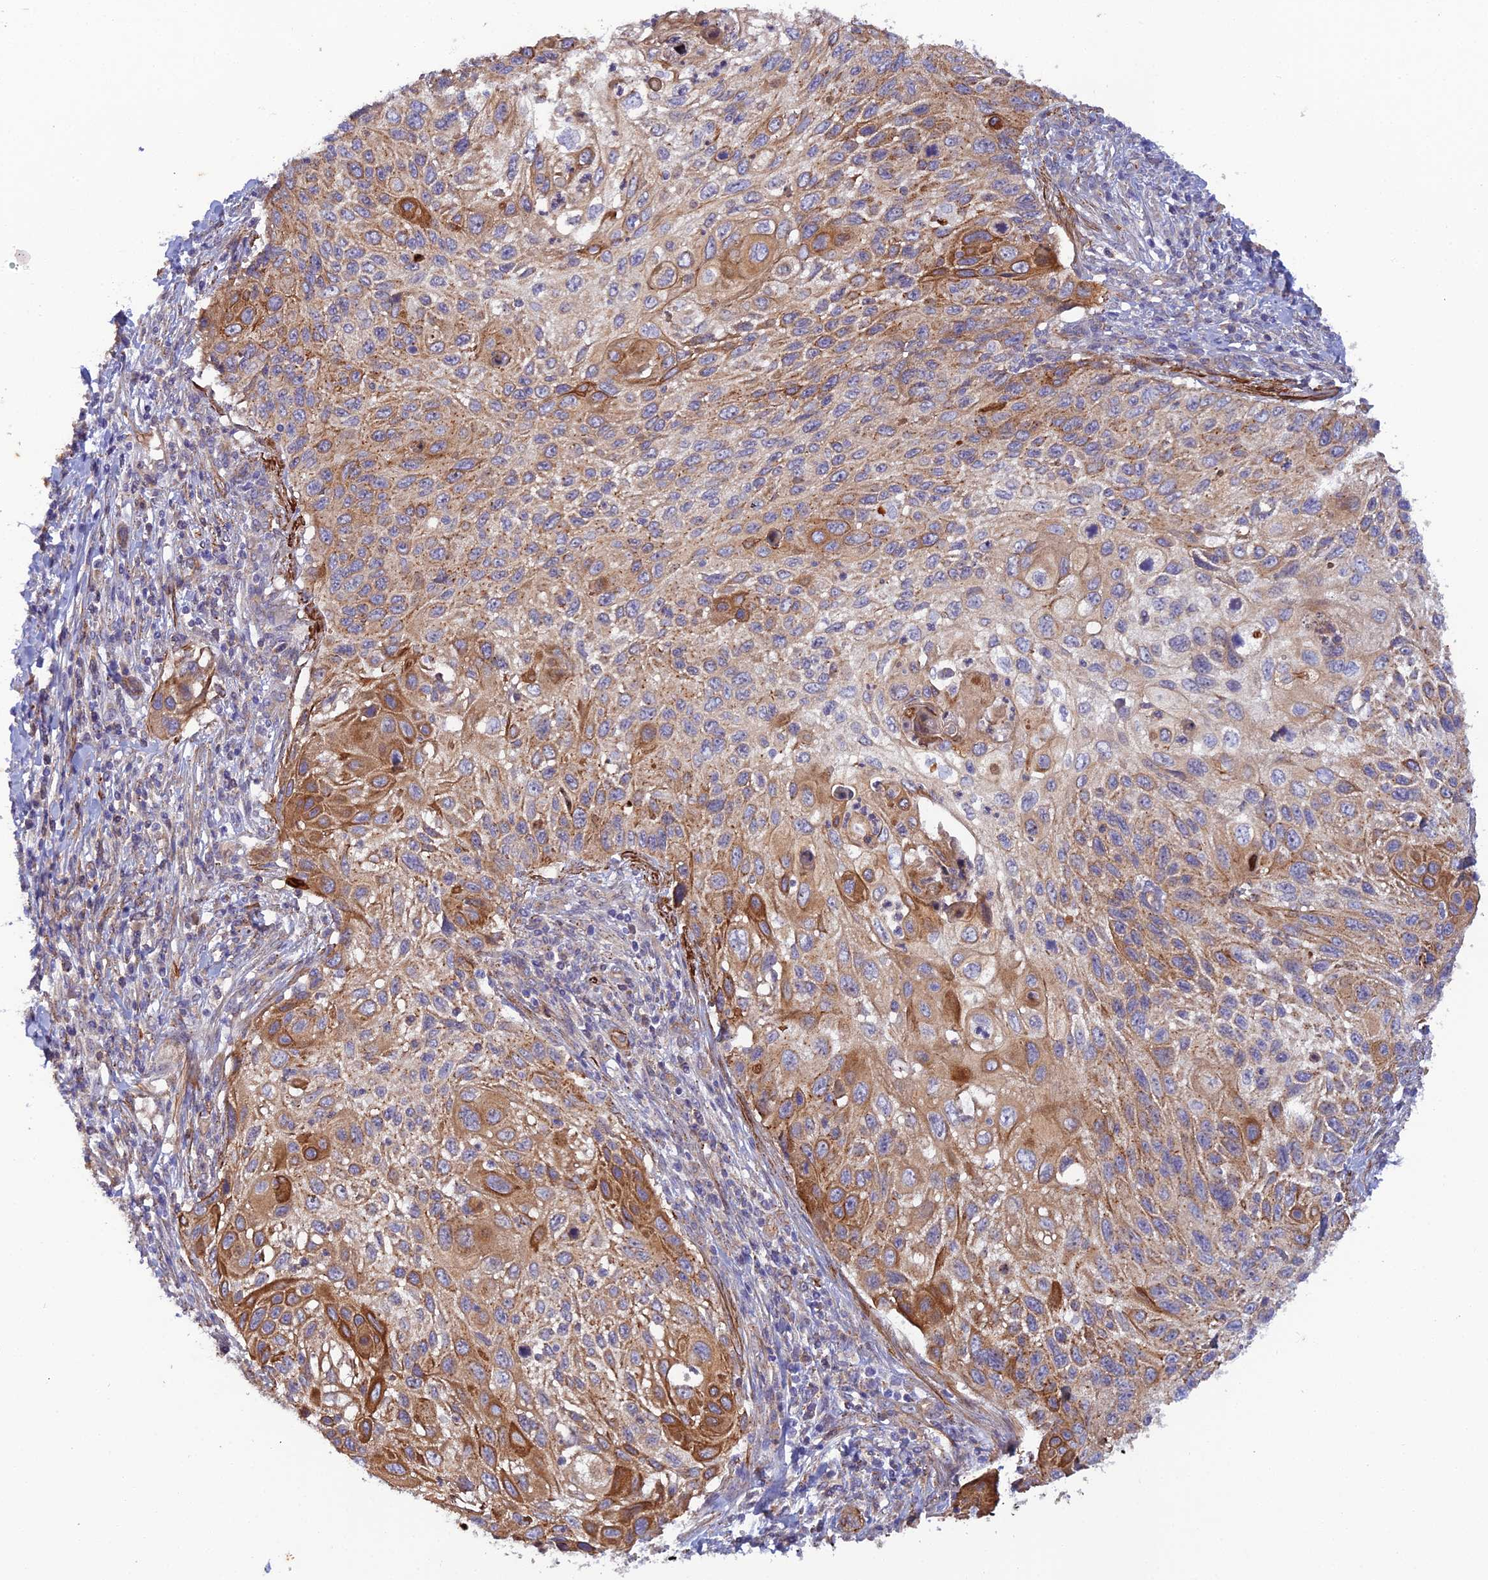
{"staining": {"intensity": "moderate", "quantity": "25%-75%", "location": "cytoplasmic/membranous"}, "tissue": "cervical cancer", "cell_type": "Tumor cells", "image_type": "cancer", "snomed": [{"axis": "morphology", "description": "Squamous cell carcinoma, NOS"}, {"axis": "topography", "description": "Cervix"}], "caption": "IHC staining of cervical squamous cell carcinoma, which reveals medium levels of moderate cytoplasmic/membranous staining in about 25%-75% of tumor cells indicating moderate cytoplasmic/membranous protein staining. The staining was performed using DAB (brown) for protein detection and nuclei were counterstained in hematoxylin (blue).", "gene": "RALGAPA2", "patient": {"sex": "female", "age": 70}}